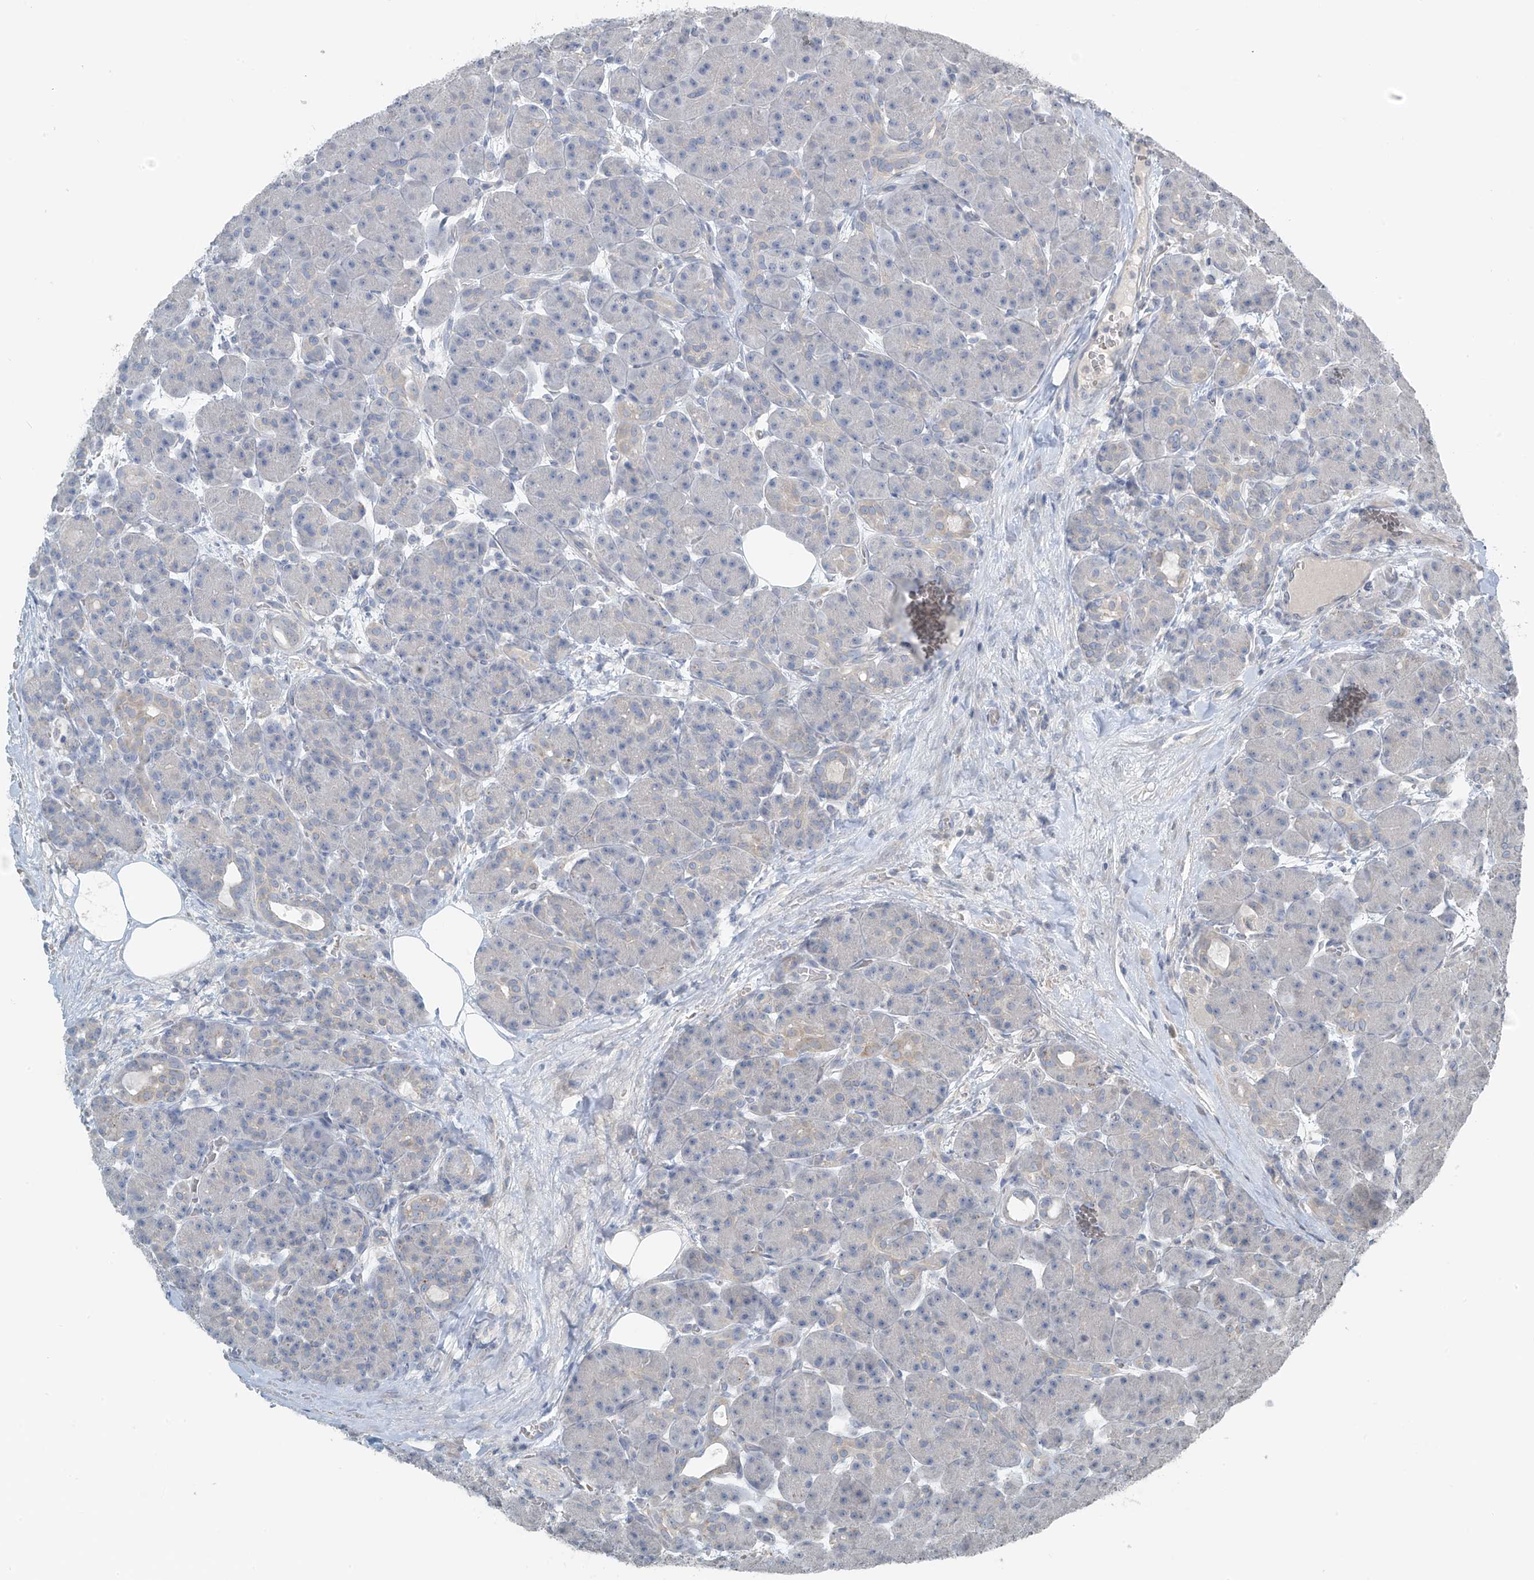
{"staining": {"intensity": "negative", "quantity": "none", "location": "none"}, "tissue": "pancreas", "cell_type": "Exocrine glandular cells", "image_type": "normal", "snomed": [{"axis": "morphology", "description": "Normal tissue, NOS"}, {"axis": "topography", "description": "Pancreas"}], "caption": "High magnification brightfield microscopy of unremarkable pancreas stained with DAB (3,3'-diaminobenzidine) (brown) and counterstained with hematoxylin (blue): exocrine glandular cells show no significant expression. Brightfield microscopy of IHC stained with DAB (brown) and hematoxylin (blue), captured at high magnification.", "gene": "HOXA11", "patient": {"sex": "male", "age": 63}}